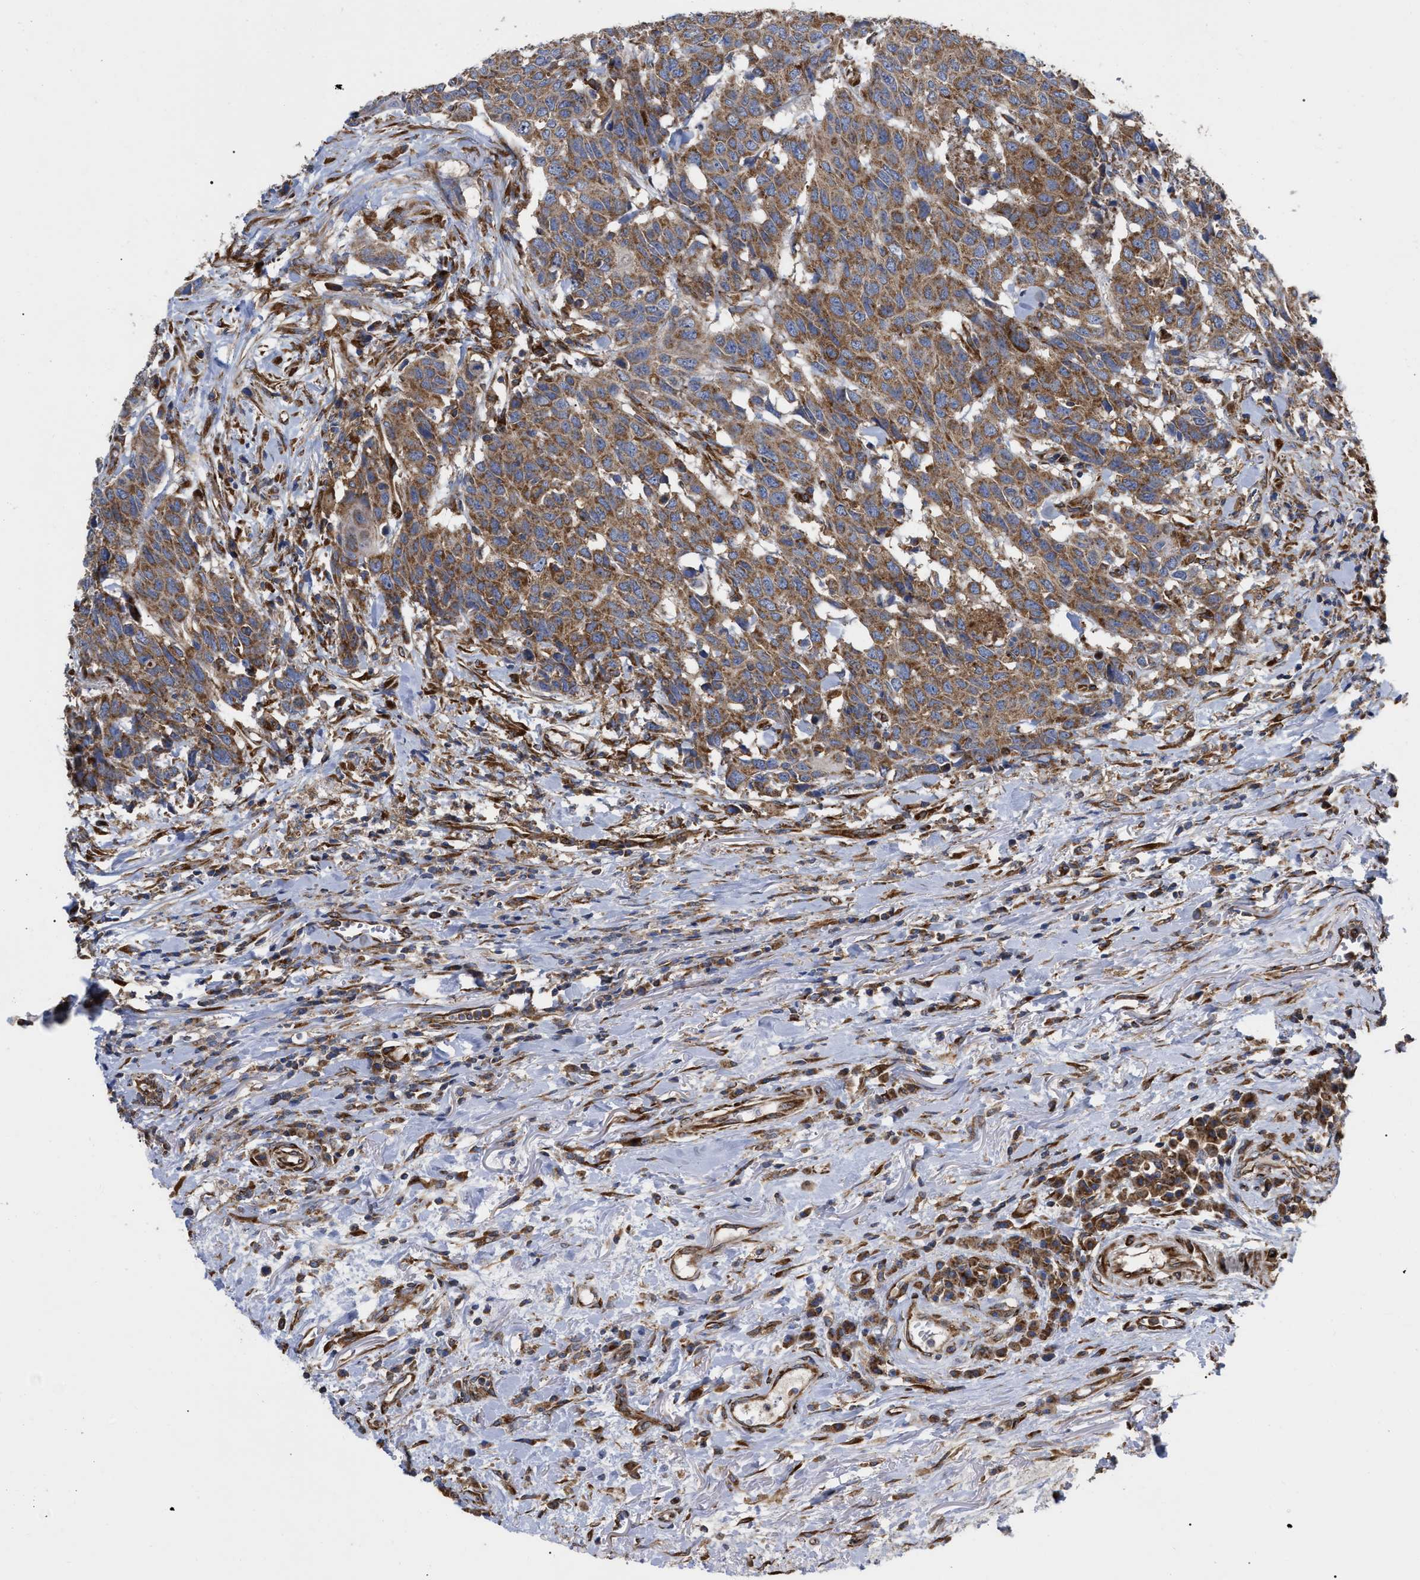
{"staining": {"intensity": "moderate", "quantity": ">75%", "location": "cytoplasmic/membranous"}, "tissue": "head and neck cancer", "cell_type": "Tumor cells", "image_type": "cancer", "snomed": [{"axis": "morphology", "description": "Squamous cell carcinoma, NOS"}, {"axis": "topography", "description": "Head-Neck"}], "caption": "A high-resolution histopathology image shows immunohistochemistry (IHC) staining of head and neck cancer (squamous cell carcinoma), which exhibits moderate cytoplasmic/membranous positivity in approximately >75% of tumor cells.", "gene": "FAM120A", "patient": {"sex": "male", "age": 66}}